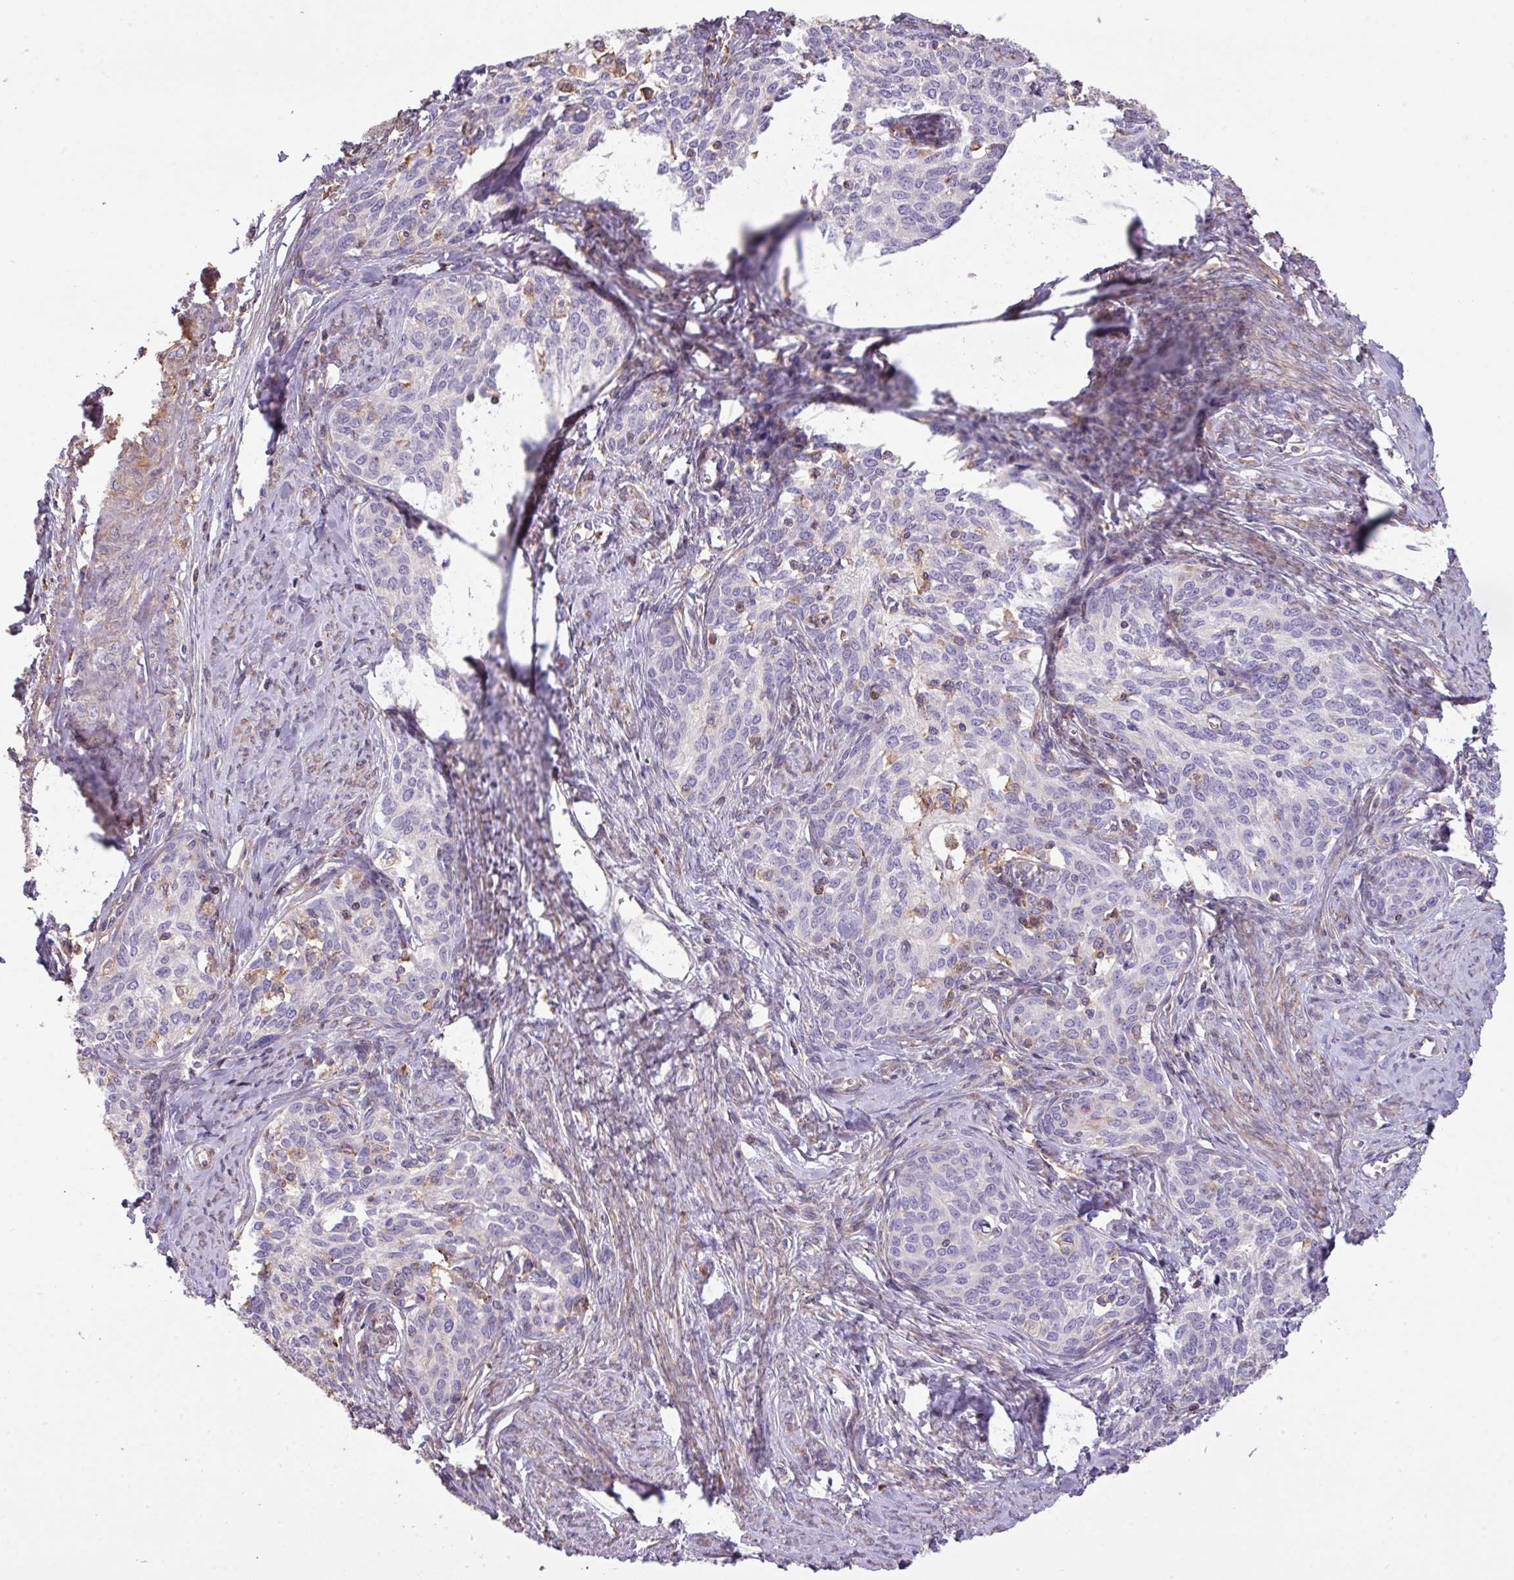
{"staining": {"intensity": "negative", "quantity": "none", "location": "none"}, "tissue": "cervical cancer", "cell_type": "Tumor cells", "image_type": "cancer", "snomed": [{"axis": "morphology", "description": "Squamous cell carcinoma, NOS"}, {"axis": "morphology", "description": "Adenocarcinoma, NOS"}, {"axis": "topography", "description": "Cervix"}], "caption": "There is no significant expression in tumor cells of cervical cancer (adenocarcinoma).", "gene": "LRRC41", "patient": {"sex": "female", "age": 52}}